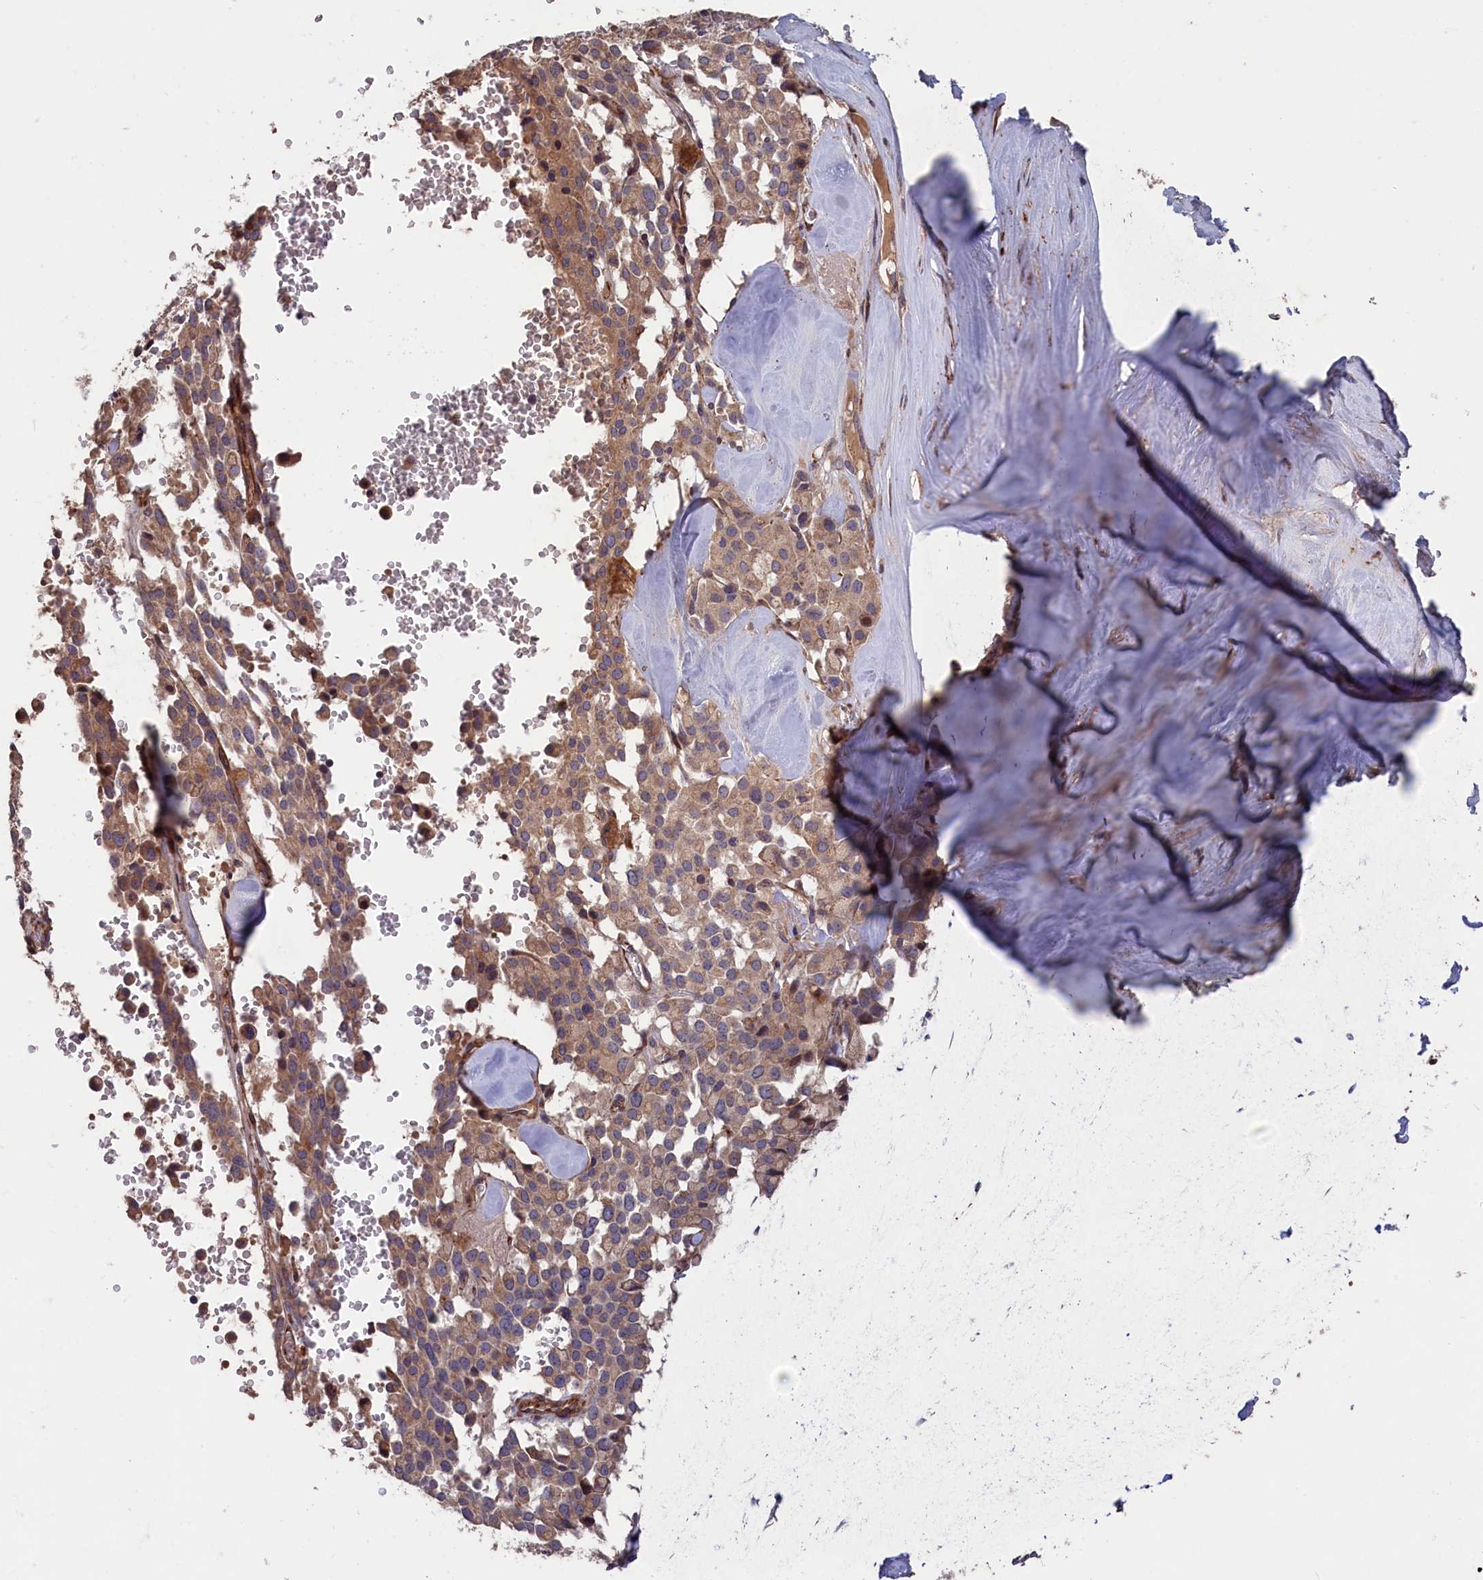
{"staining": {"intensity": "weak", "quantity": ">75%", "location": "cytoplasmic/membranous"}, "tissue": "pancreatic cancer", "cell_type": "Tumor cells", "image_type": "cancer", "snomed": [{"axis": "morphology", "description": "Adenocarcinoma, NOS"}, {"axis": "topography", "description": "Pancreas"}], "caption": "Tumor cells show low levels of weak cytoplasmic/membranous expression in about >75% of cells in pancreatic adenocarcinoma.", "gene": "GREB1L", "patient": {"sex": "male", "age": 65}}